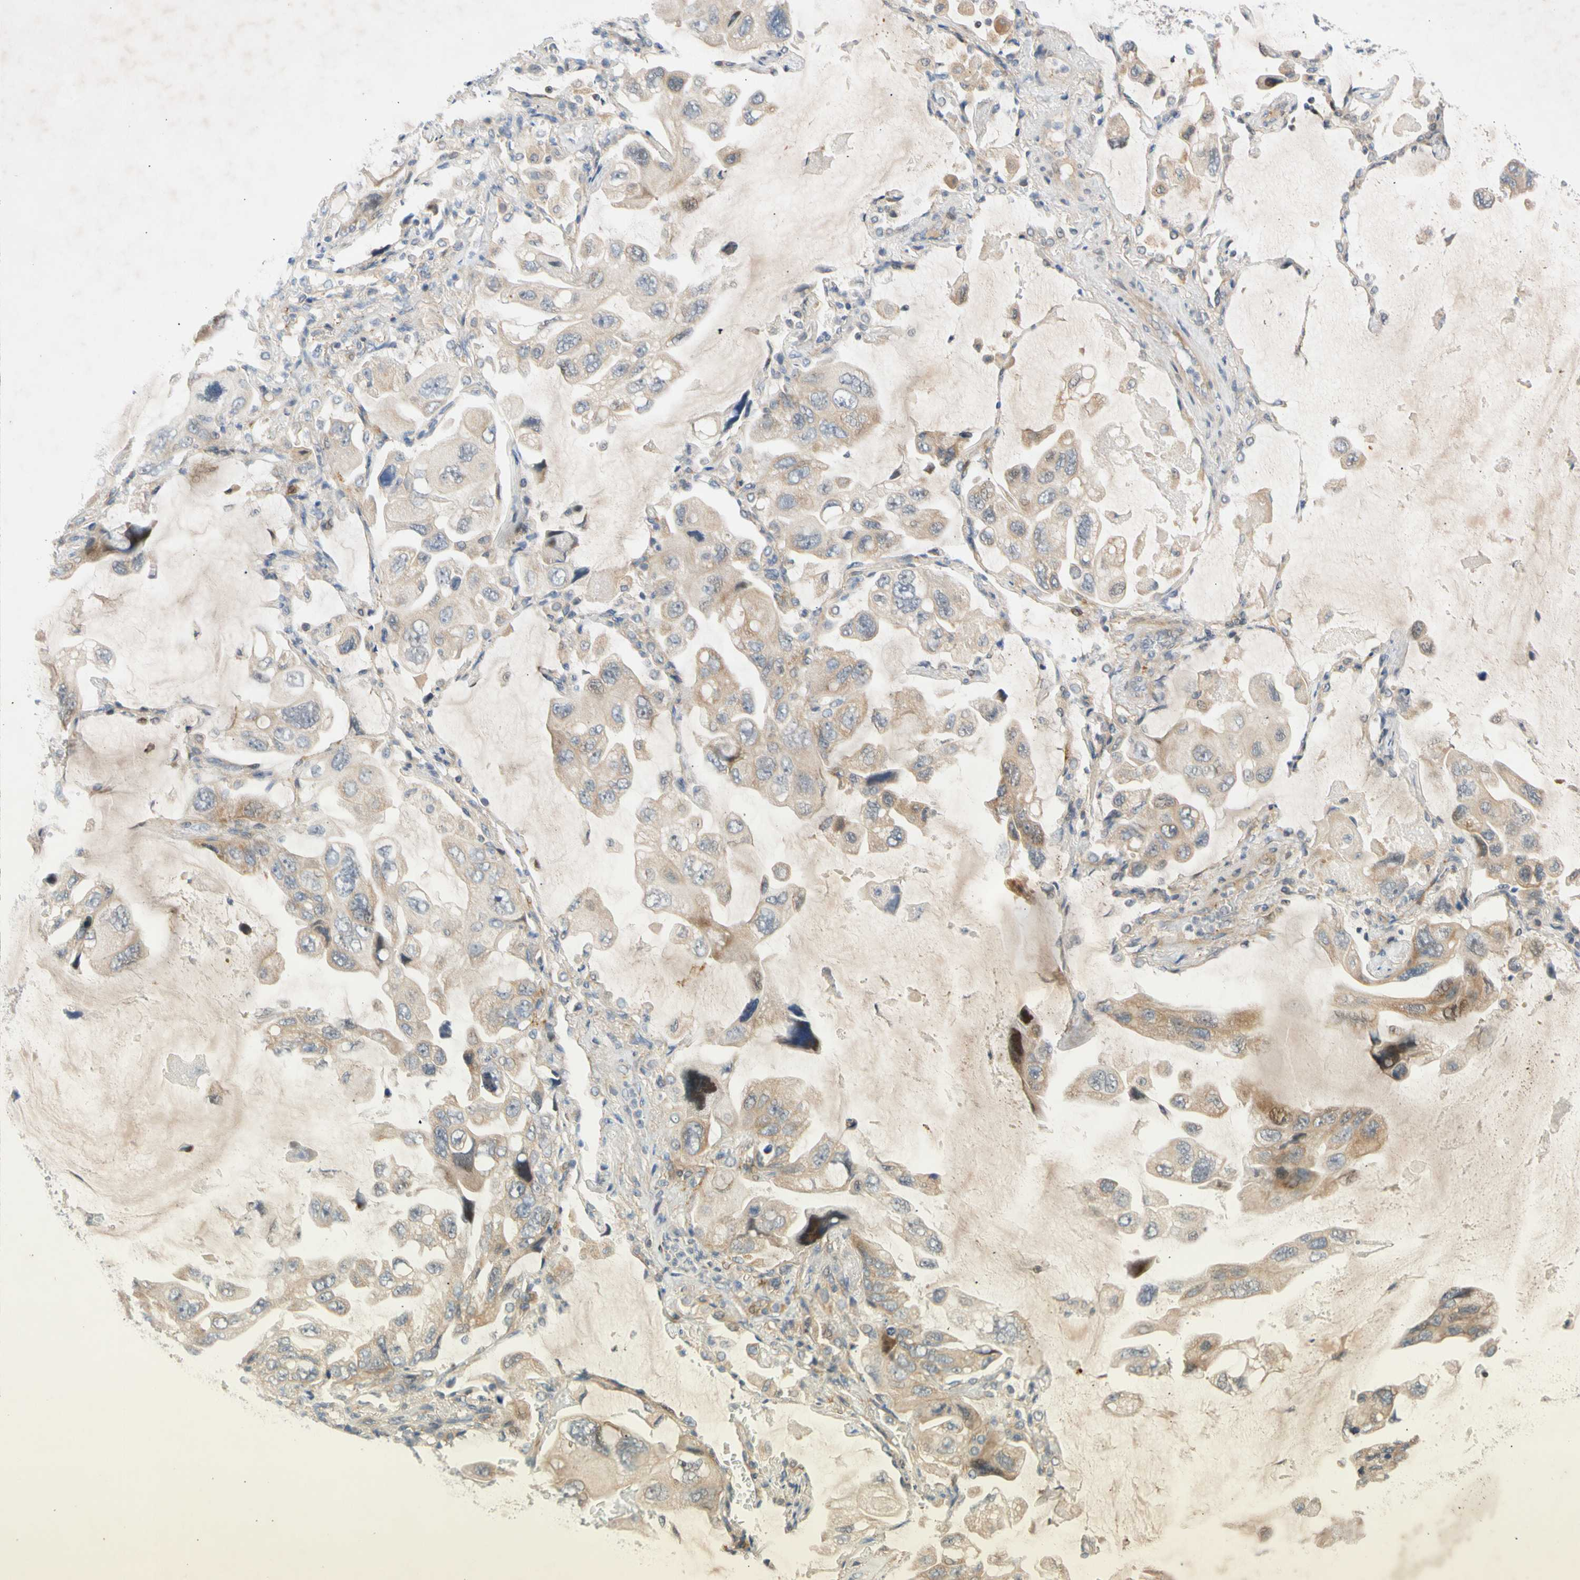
{"staining": {"intensity": "weak", "quantity": ">75%", "location": "cytoplasmic/membranous"}, "tissue": "lung cancer", "cell_type": "Tumor cells", "image_type": "cancer", "snomed": [{"axis": "morphology", "description": "Squamous cell carcinoma, NOS"}, {"axis": "topography", "description": "Lung"}], "caption": "There is low levels of weak cytoplasmic/membranous positivity in tumor cells of lung cancer, as demonstrated by immunohistochemical staining (brown color).", "gene": "CNST", "patient": {"sex": "female", "age": 73}}